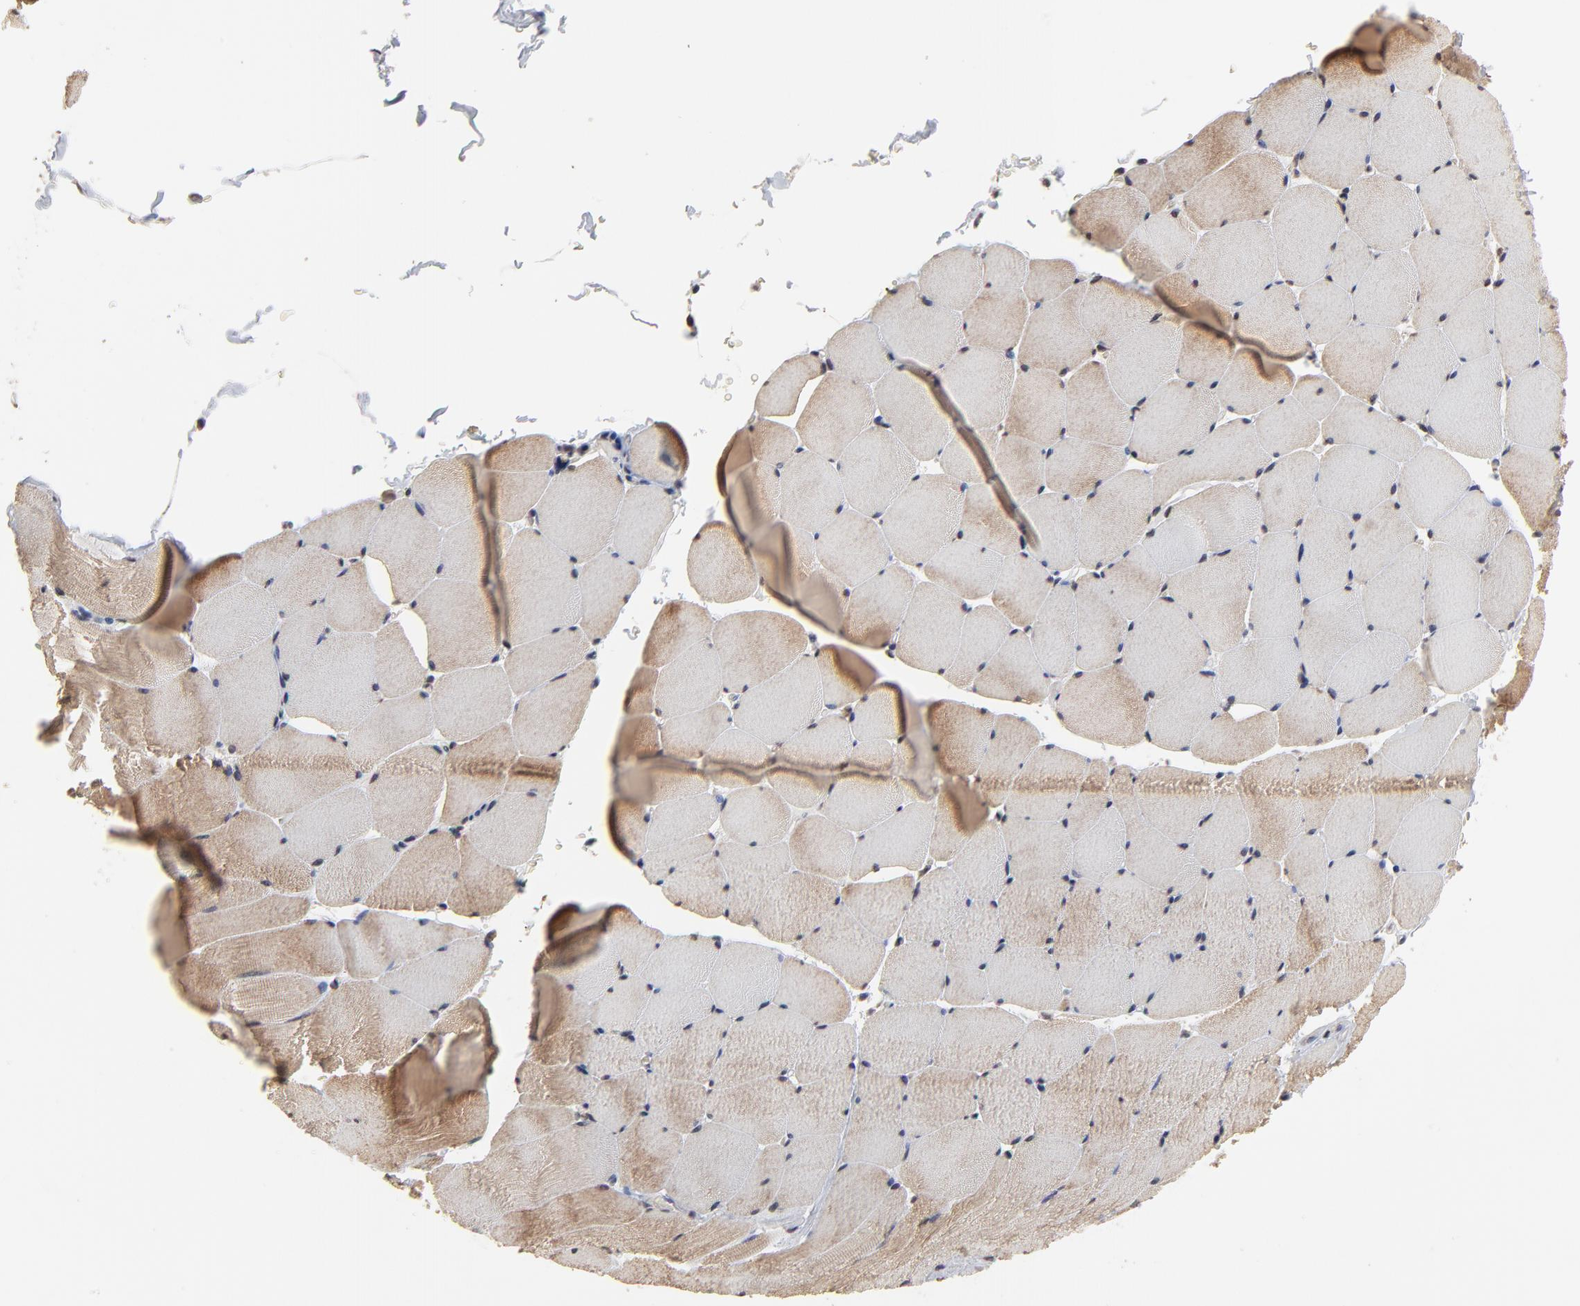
{"staining": {"intensity": "weak", "quantity": "25%-75%", "location": "cytoplasmic/membranous"}, "tissue": "skeletal muscle", "cell_type": "Myocytes", "image_type": "normal", "snomed": [{"axis": "morphology", "description": "Normal tissue, NOS"}, {"axis": "topography", "description": "Skeletal muscle"}], "caption": "Protein staining displays weak cytoplasmic/membranous expression in about 25%-75% of myocytes in benign skeletal muscle.", "gene": "CHM", "patient": {"sex": "male", "age": 62}}